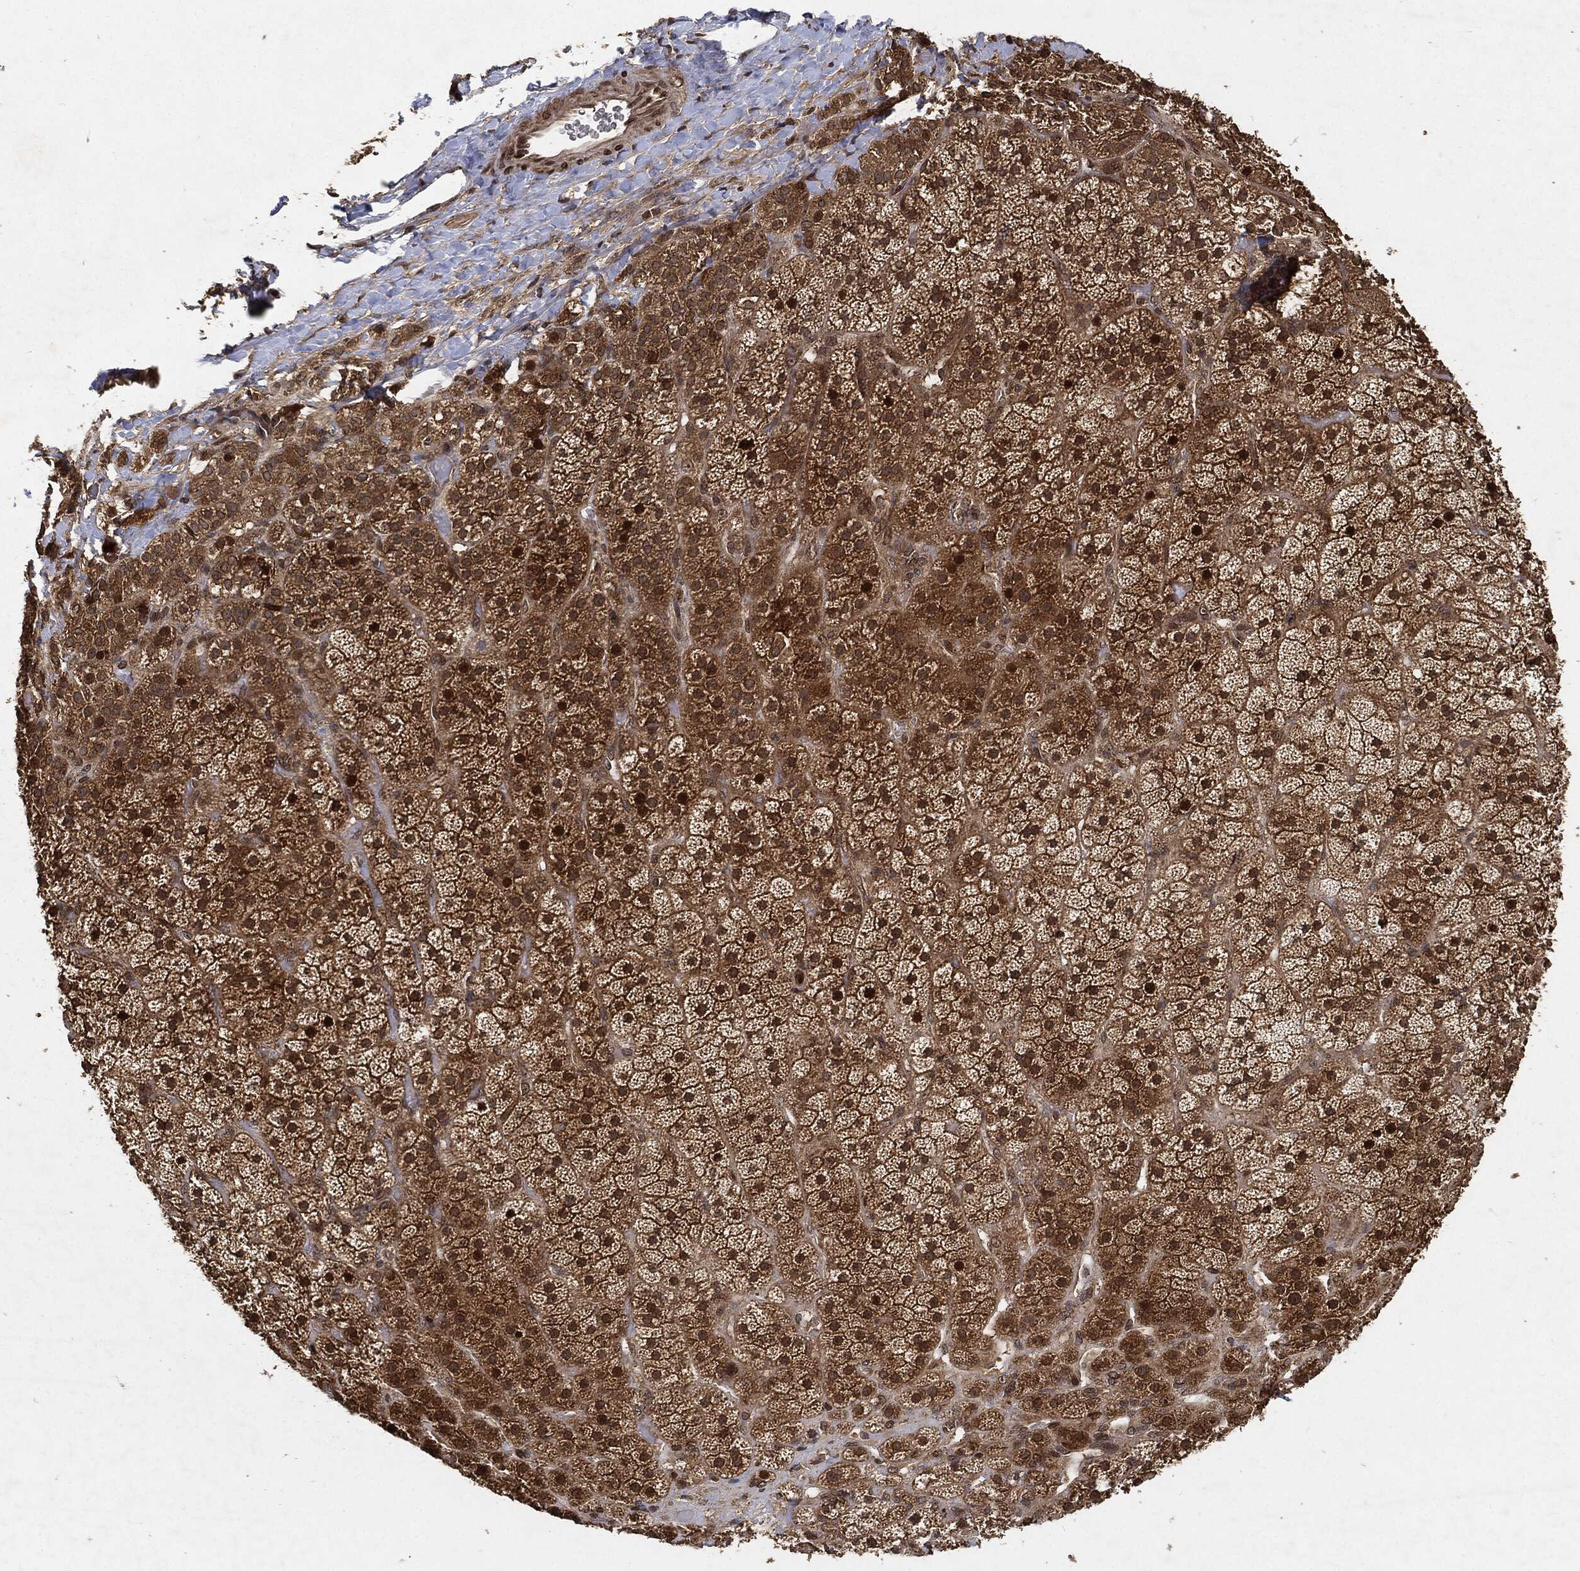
{"staining": {"intensity": "moderate", "quantity": ">75%", "location": "cytoplasmic/membranous,nuclear"}, "tissue": "adrenal gland", "cell_type": "Glandular cells", "image_type": "normal", "snomed": [{"axis": "morphology", "description": "Normal tissue, NOS"}, {"axis": "topography", "description": "Adrenal gland"}], "caption": "Unremarkable adrenal gland was stained to show a protein in brown. There is medium levels of moderate cytoplasmic/membranous,nuclear expression in about >75% of glandular cells. The protein of interest is stained brown, and the nuclei are stained in blue (DAB IHC with brightfield microscopy, high magnification).", "gene": "ZNF226", "patient": {"sex": "male", "age": 57}}